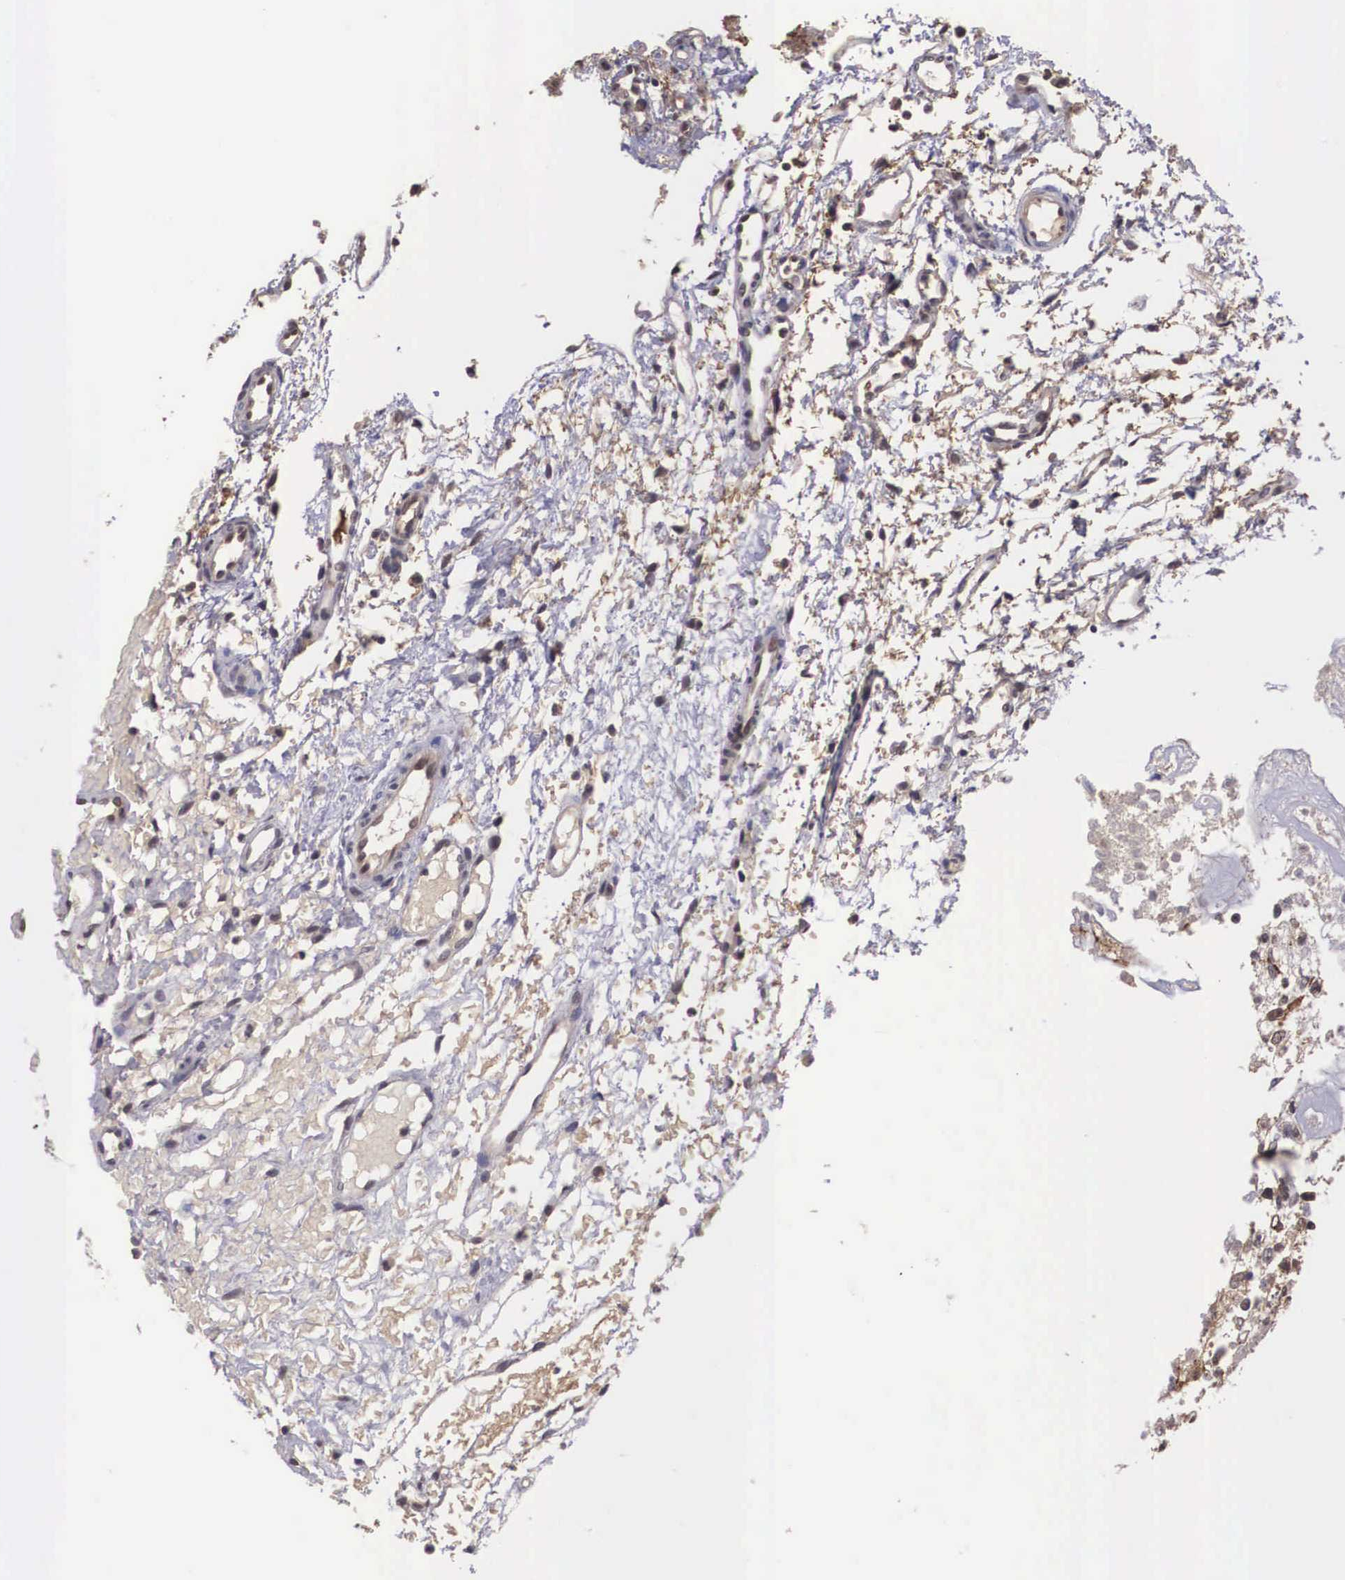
{"staining": {"intensity": "weak", "quantity": ">75%", "location": "cytoplasmic/membranous"}, "tissue": "glioma", "cell_type": "Tumor cells", "image_type": "cancer", "snomed": [{"axis": "morphology", "description": "Glioma, malignant, High grade"}, {"axis": "topography", "description": "Brain"}], "caption": "An immunohistochemistry photomicrograph of neoplastic tissue is shown. Protein staining in brown shows weak cytoplasmic/membranous positivity in glioma within tumor cells. The staining was performed using DAB to visualize the protein expression in brown, while the nuclei were stained in blue with hematoxylin (Magnification: 20x).", "gene": "VASH1", "patient": {"sex": "male", "age": 77}}